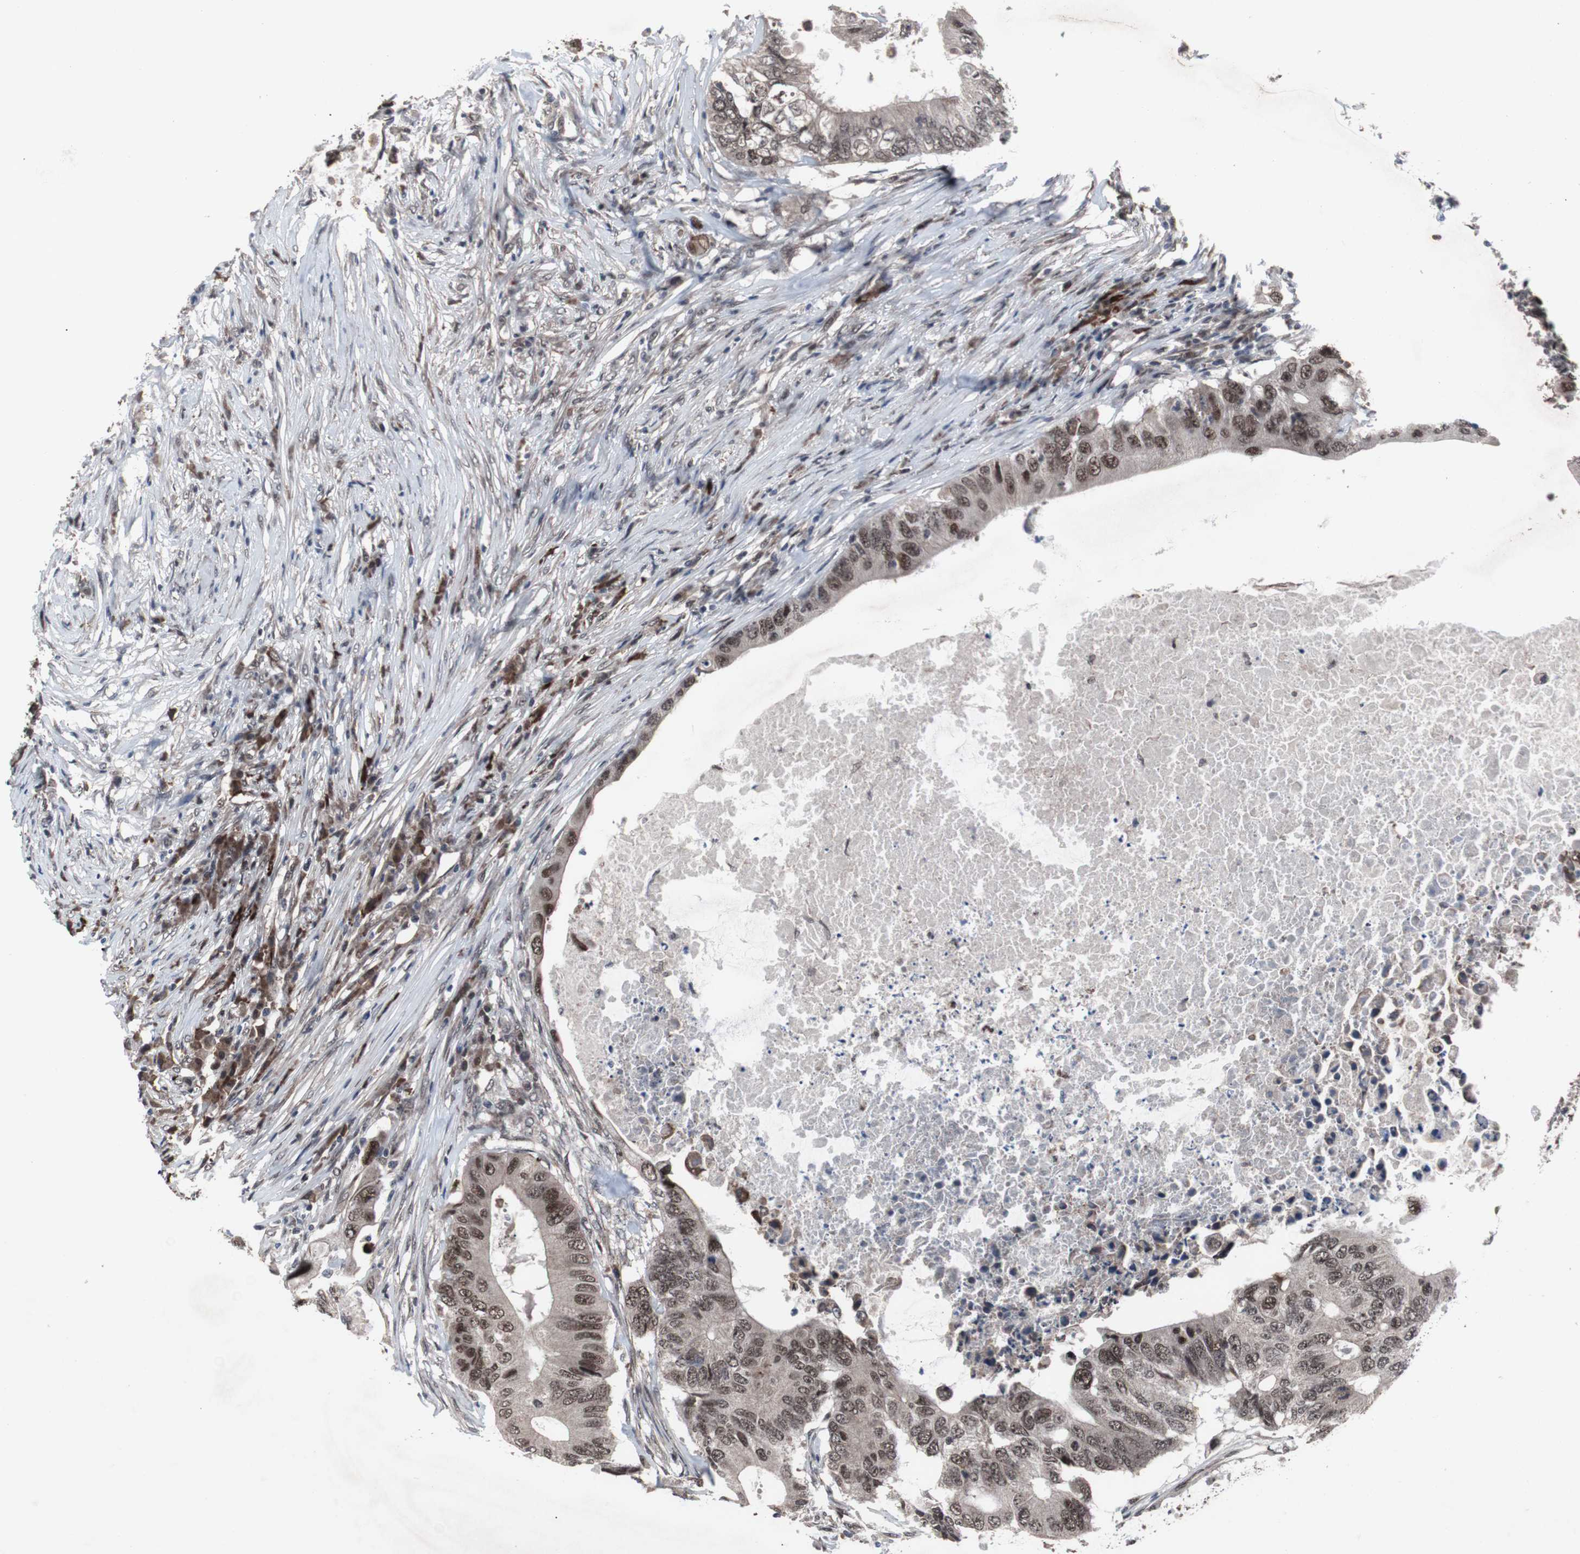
{"staining": {"intensity": "moderate", "quantity": ">75%", "location": "nuclear"}, "tissue": "colorectal cancer", "cell_type": "Tumor cells", "image_type": "cancer", "snomed": [{"axis": "morphology", "description": "Adenocarcinoma, NOS"}, {"axis": "topography", "description": "Colon"}], "caption": "A histopathology image of human colorectal adenocarcinoma stained for a protein reveals moderate nuclear brown staining in tumor cells. (brown staining indicates protein expression, while blue staining denotes nuclei).", "gene": "GTF2F2", "patient": {"sex": "male", "age": 71}}